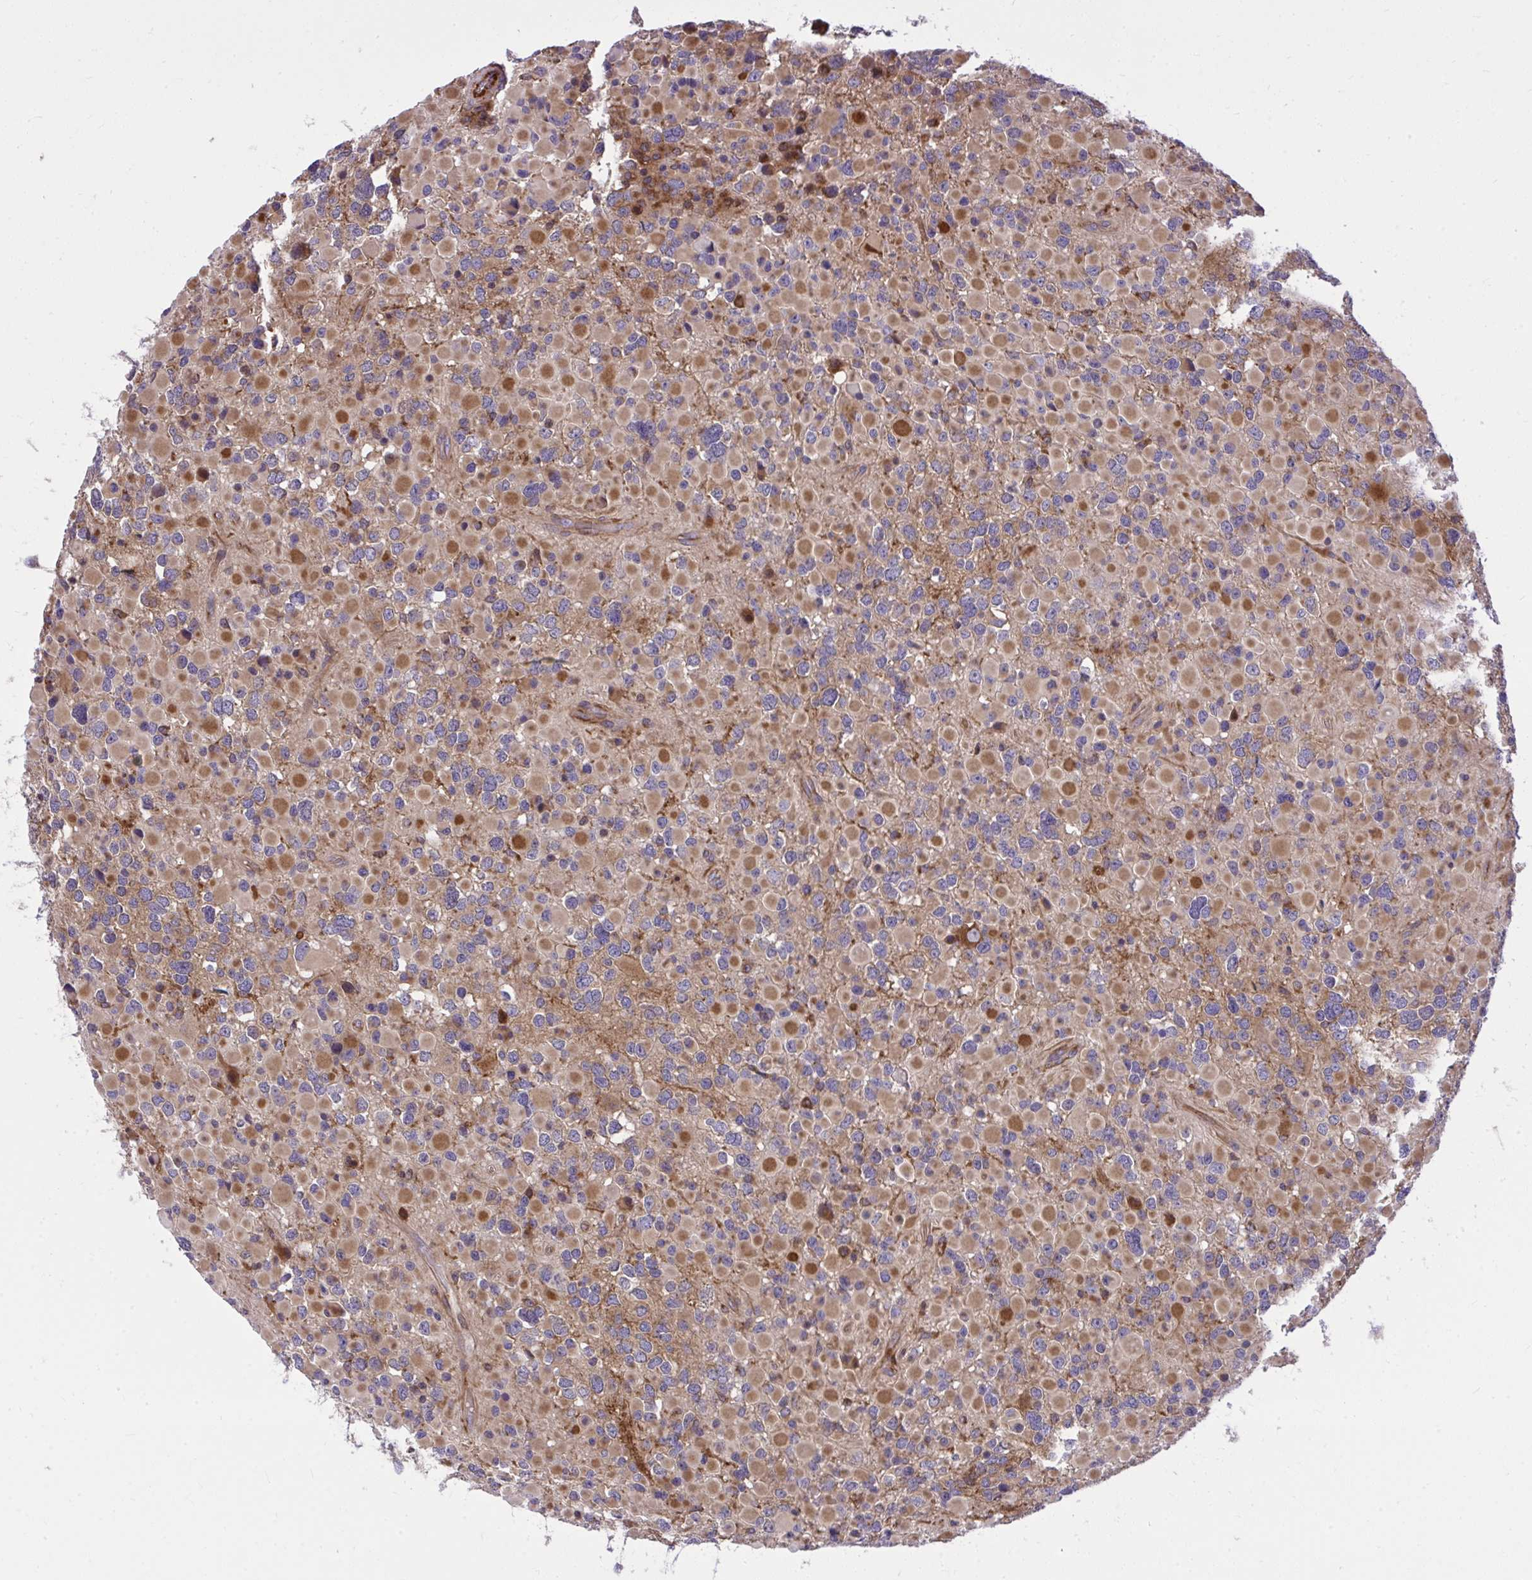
{"staining": {"intensity": "moderate", "quantity": "25%-75%", "location": "cytoplasmic/membranous"}, "tissue": "glioma", "cell_type": "Tumor cells", "image_type": "cancer", "snomed": [{"axis": "morphology", "description": "Glioma, malignant, High grade"}, {"axis": "topography", "description": "Brain"}], "caption": "Moderate cytoplasmic/membranous protein positivity is present in approximately 25%-75% of tumor cells in malignant high-grade glioma.", "gene": "PAIP2", "patient": {"sex": "female", "age": 40}}